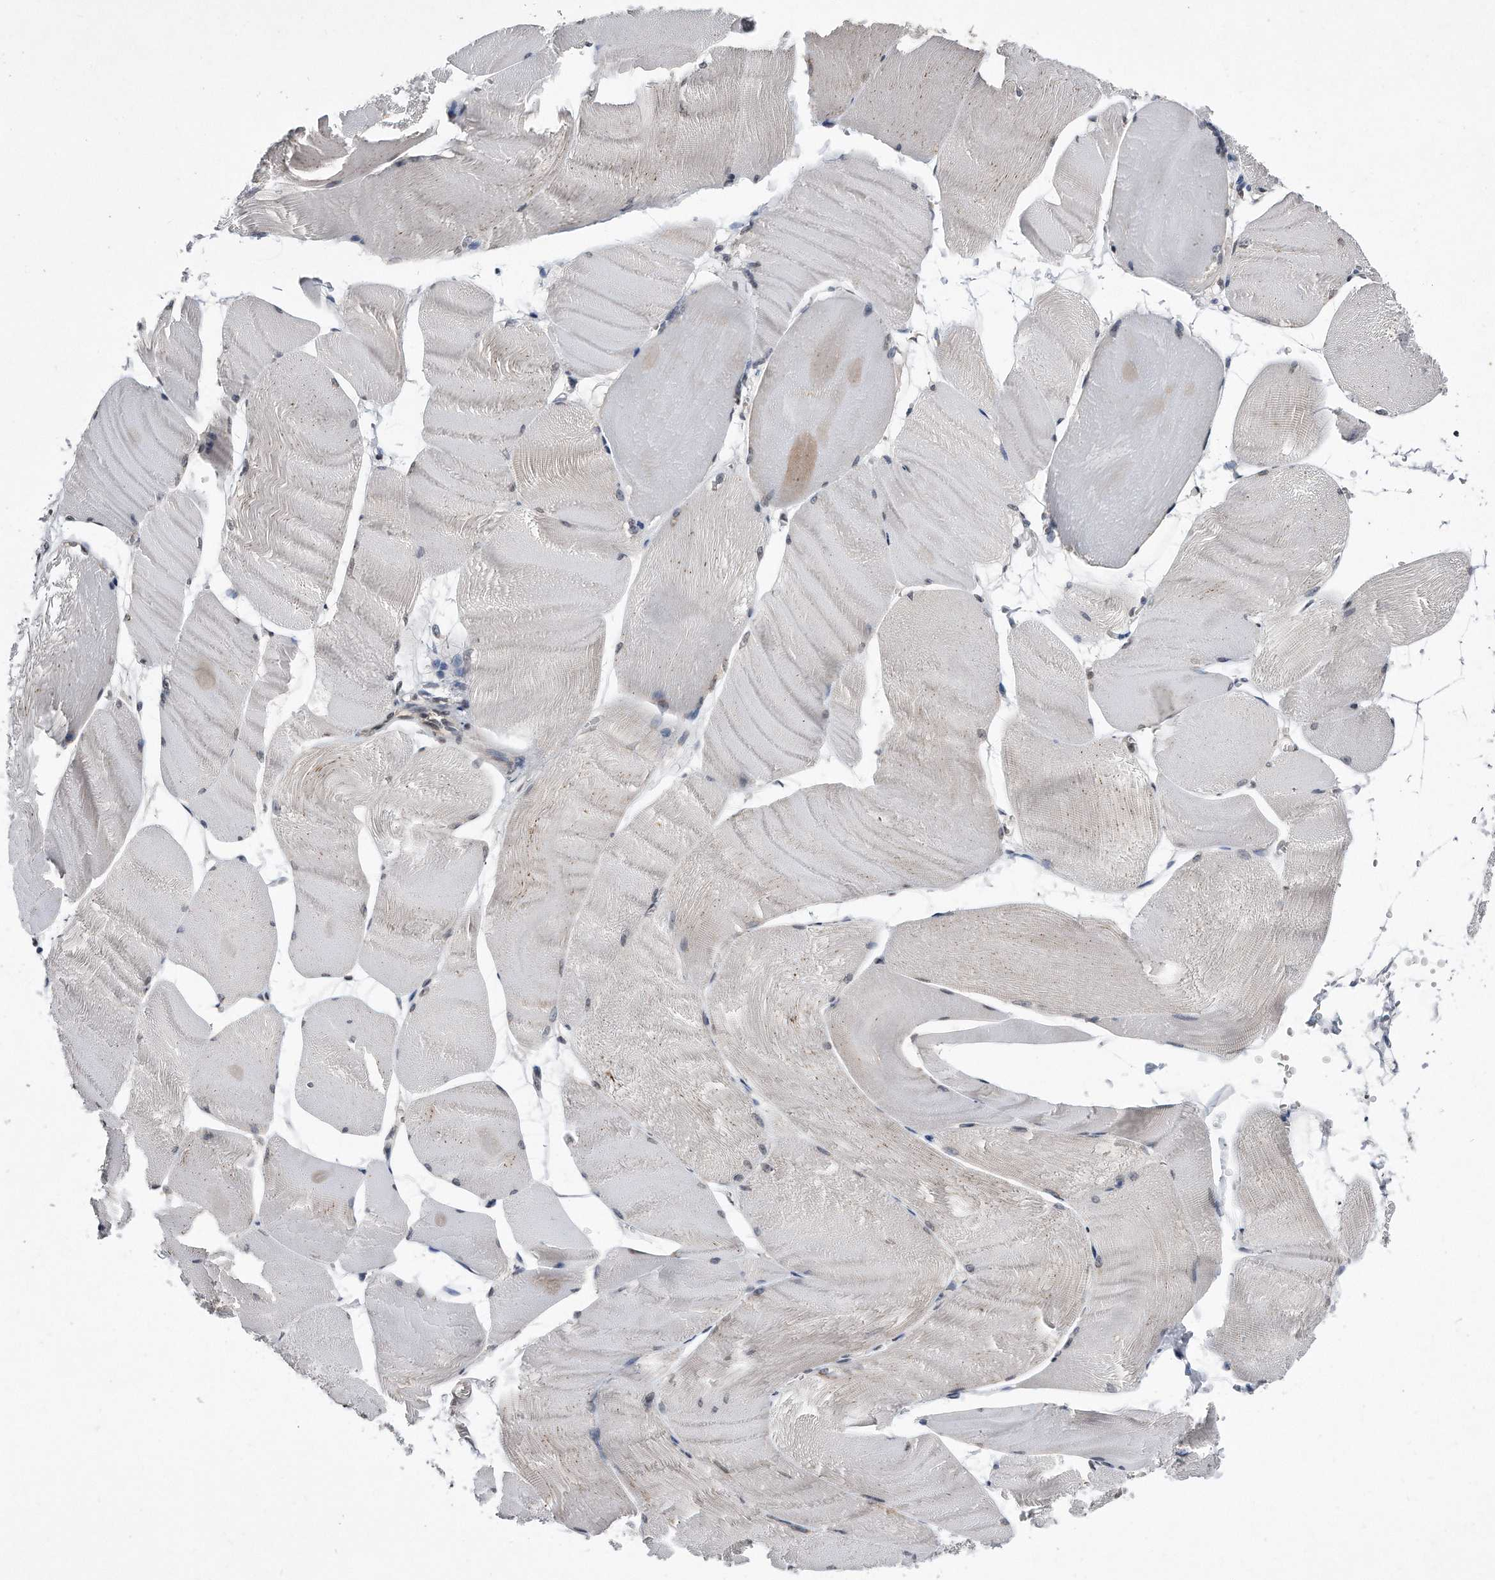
{"staining": {"intensity": "weak", "quantity": "<25%", "location": "cytoplasmic/membranous"}, "tissue": "skeletal muscle", "cell_type": "Myocytes", "image_type": "normal", "snomed": [{"axis": "morphology", "description": "Normal tissue, NOS"}, {"axis": "morphology", "description": "Basal cell carcinoma"}, {"axis": "topography", "description": "Skeletal muscle"}], "caption": "High power microscopy histopathology image of an immunohistochemistry (IHC) histopathology image of benign skeletal muscle, revealing no significant positivity in myocytes. (Brightfield microscopy of DAB (3,3'-diaminobenzidine) IHC at high magnification).", "gene": "DAB1", "patient": {"sex": "female", "age": 64}}